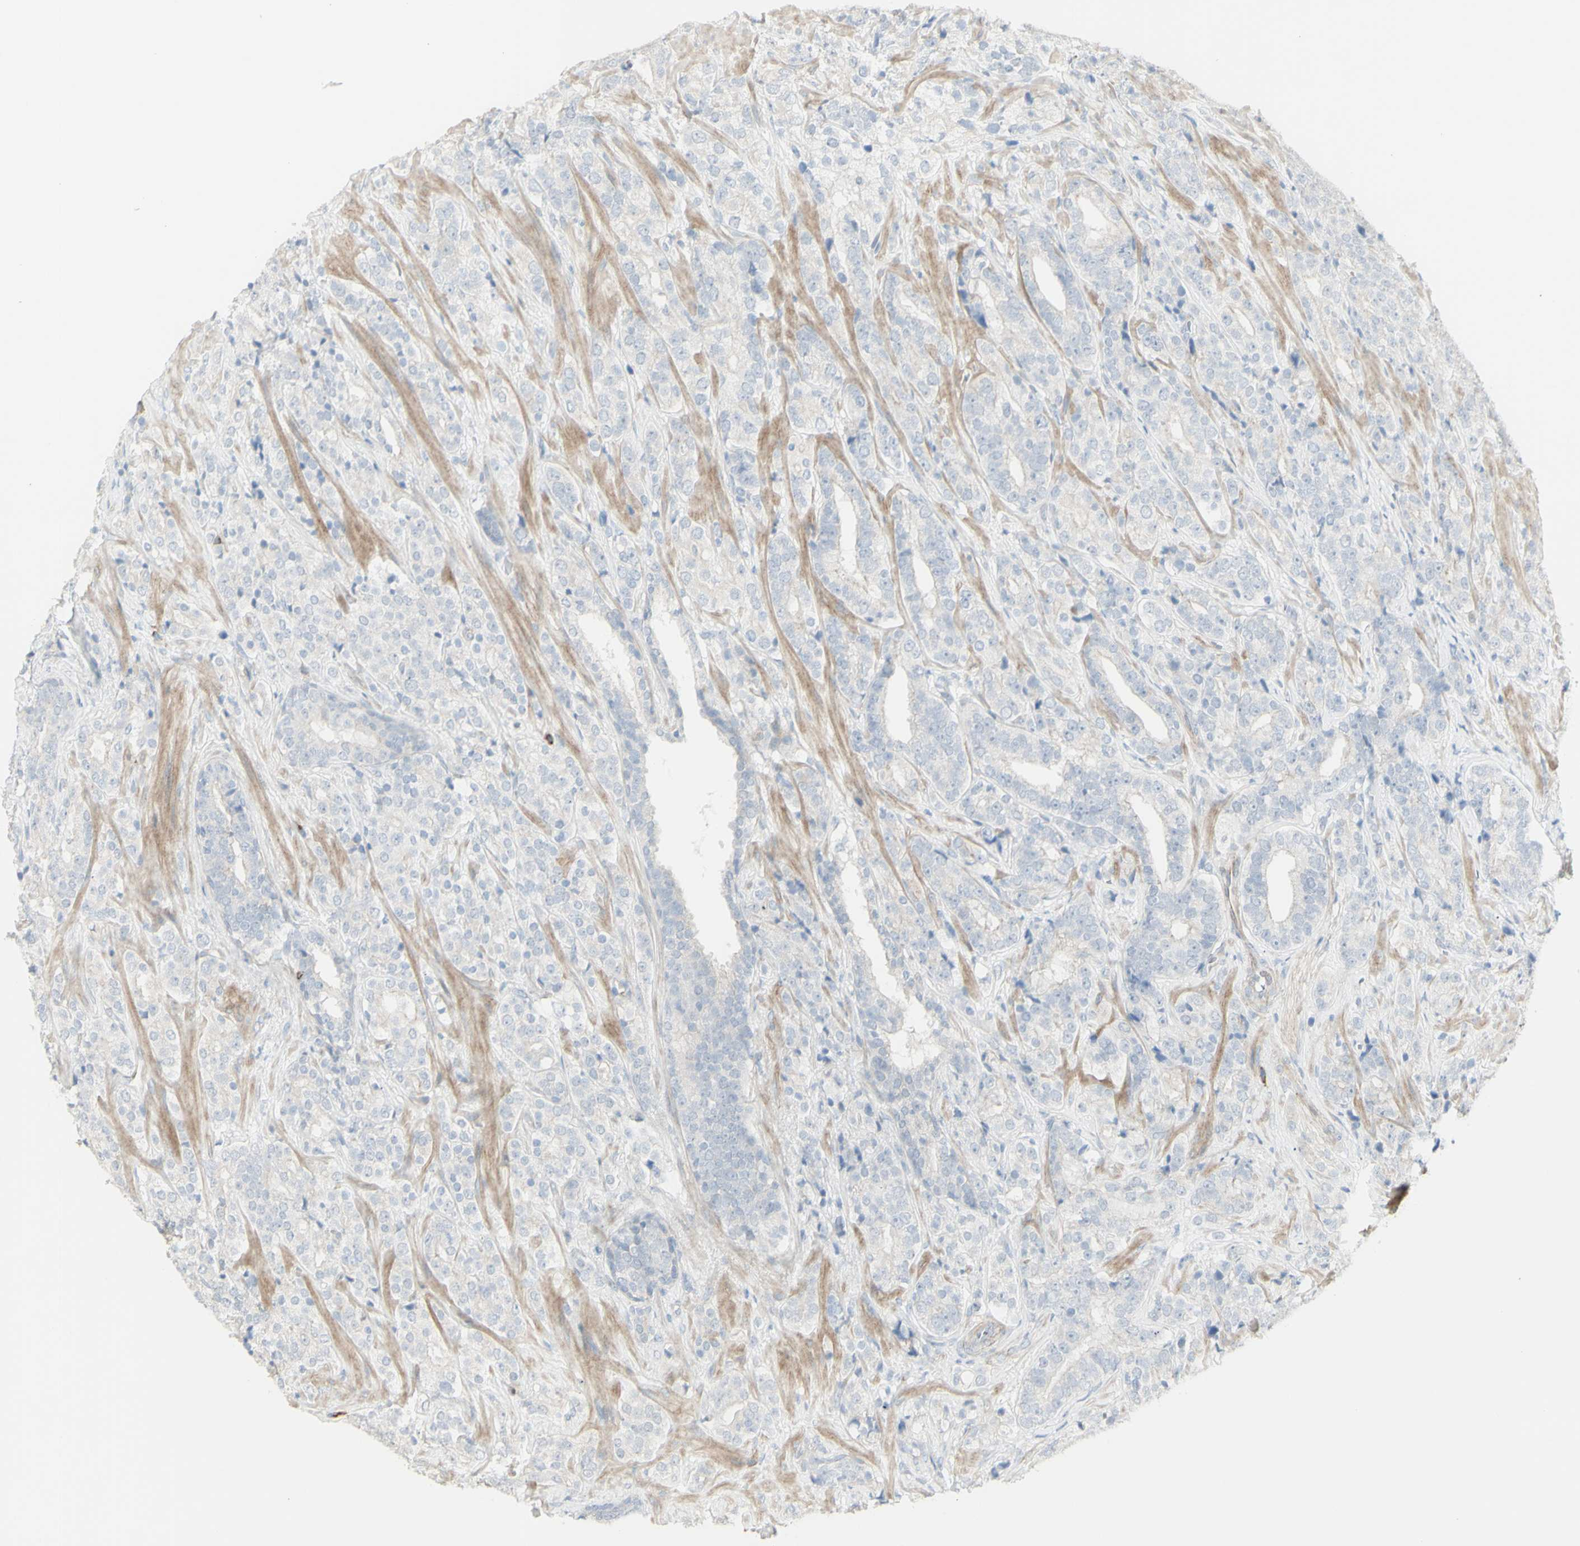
{"staining": {"intensity": "negative", "quantity": "none", "location": "none"}, "tissue": "prostate cancer", "cell_type": "Tumor cells", "image_type": "cancer", "snomed": [{"axis": "morphology", "description": "Adenocarcinoma, High grade"}, {"axis": "topography", "description": "Prostate"}], "caption": "An image of prostate cancer (adenocarcinoma (high-grade)) stained for a protein reveals no brown staining in tumor cells.", "gene": "NDST4", "patient": {"sex": "male", "age": 71}}